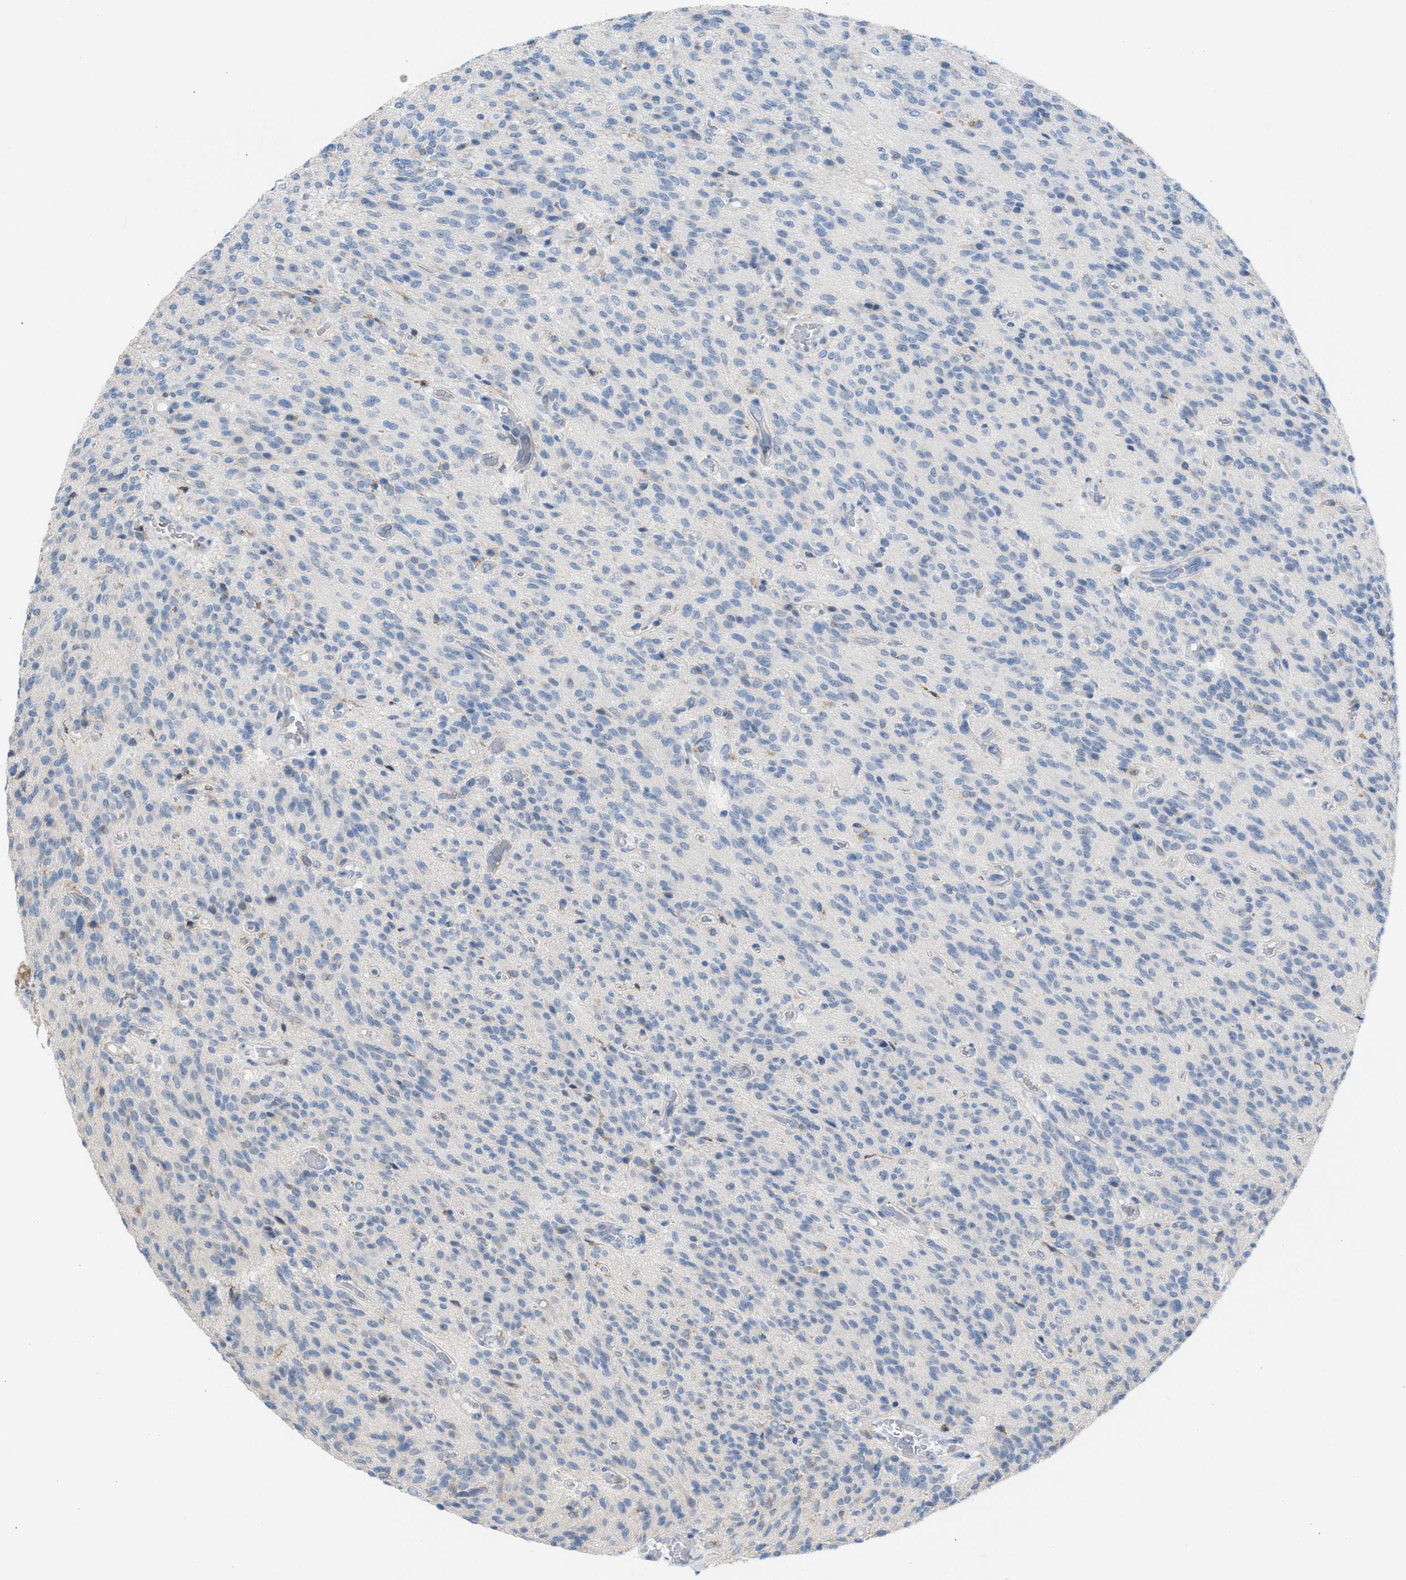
{"staining": {"intensity": "negative", "quantity": "none", "location": "none"}, "tissue": "glioma", "cell_type": "Tumor cells", "image_type": "cancer", "snomed": [{"axis": "morphology", "description": "Glioma, malignant, High grade"}, {"axis": "topography", "description": "Brain"}], "caption": "The immunohistochemistry photomicrograph has no significant expression in tumor cells of glioma tissue.", "gene": "CA3", "patient": {"sex": "male", "age": 34}}